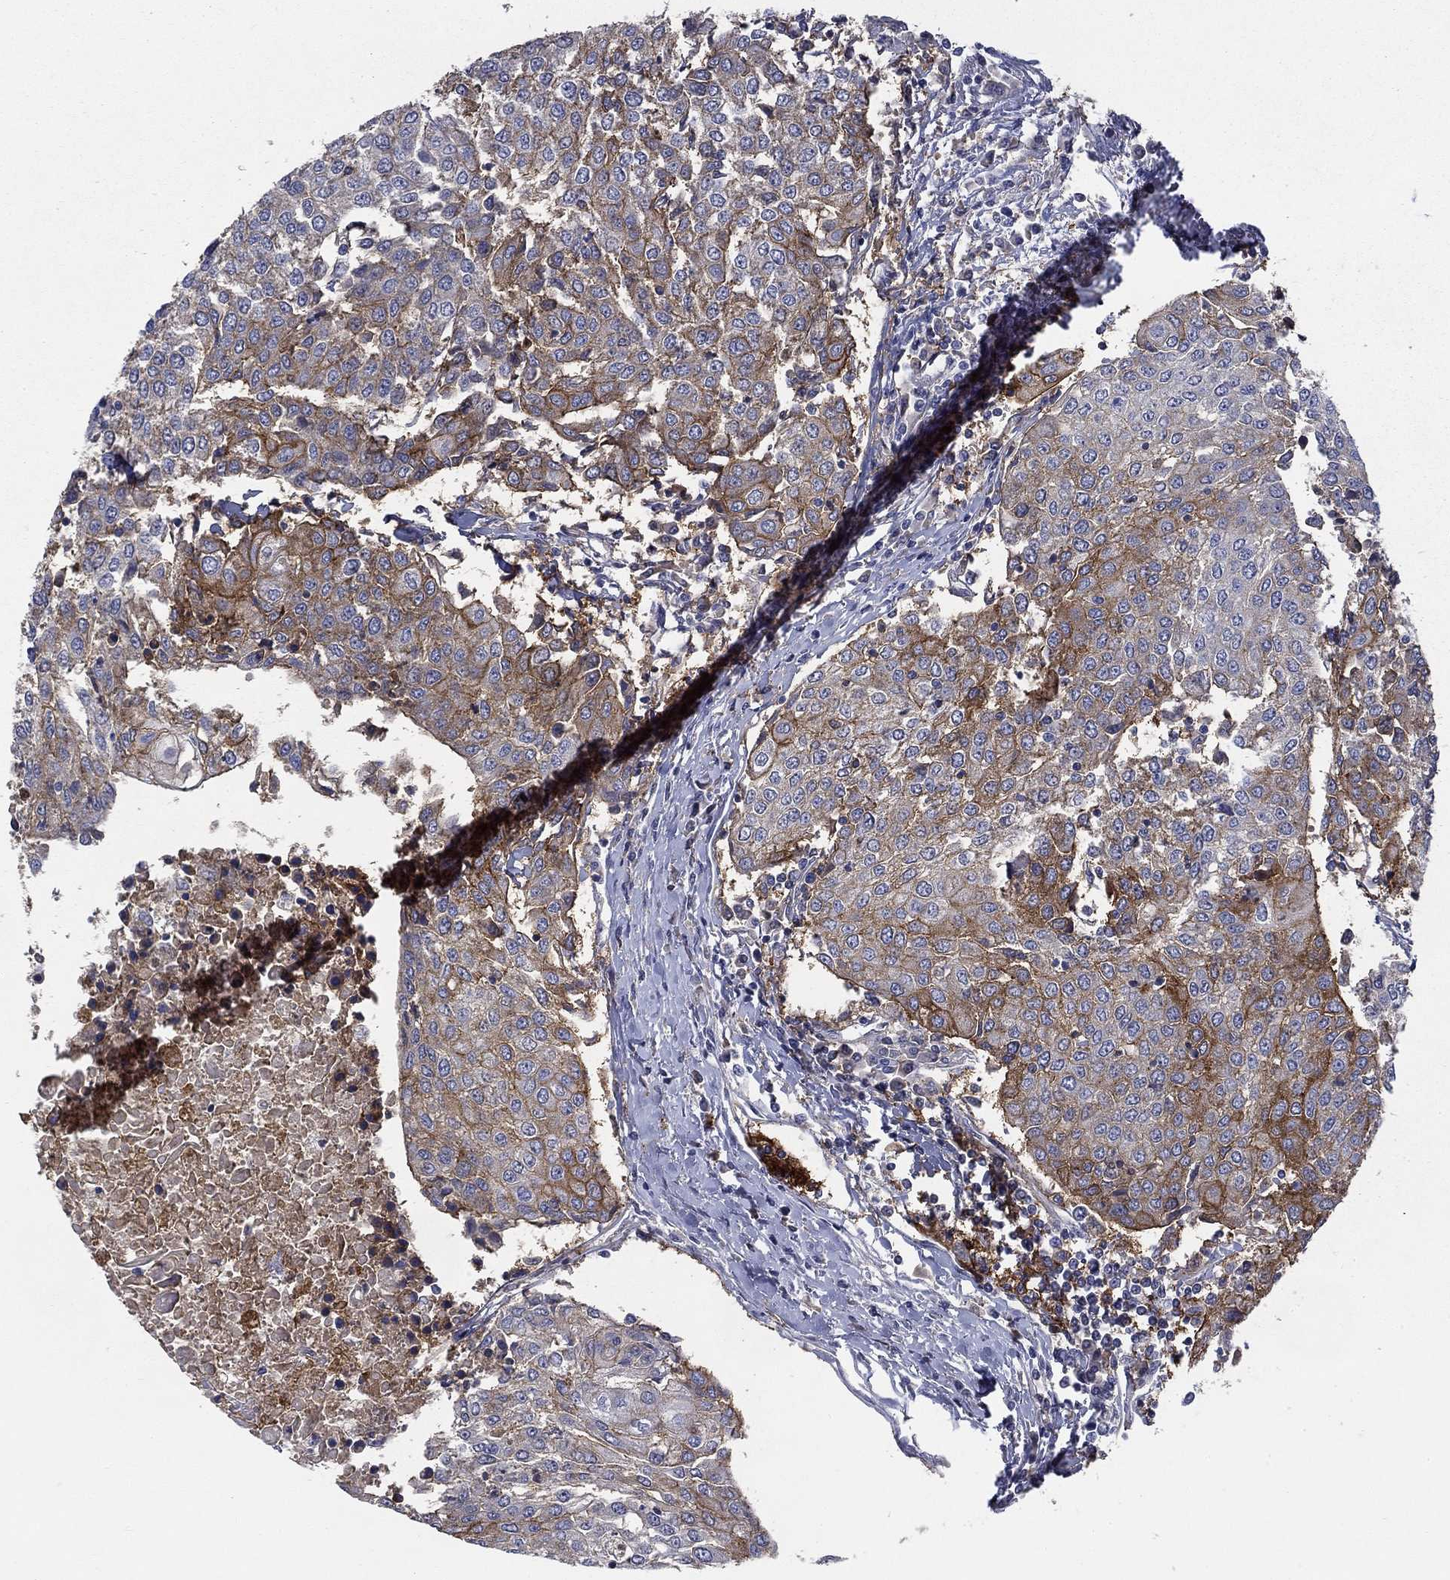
{"staining": {"intensity": "moderate", "quantity": "25%-75%", "location": "cytoplasmic/membranous"}, "tissue": "urothelial cancer", "cell_type": "Tumor cells", "image_type": "cancer", "snomed": [{"axis": "morphology", "description": "Urothelial carcinoma, High grade"}, {"axis": "topography", "description": "Urinary bladder"}], "caption": "Immunohistochemistry (IHC) of urothelial cancer reveals medium levels of moderate cytoplasmic/membranous expression in about 25%-75% of tumor cells. The staining was performed using DAB, with brown indicating positive protein expression. Nuclei are stained blue with hematoxylin.", "gene": "CD274", "patient": {"sex": "female", "age": 85}}